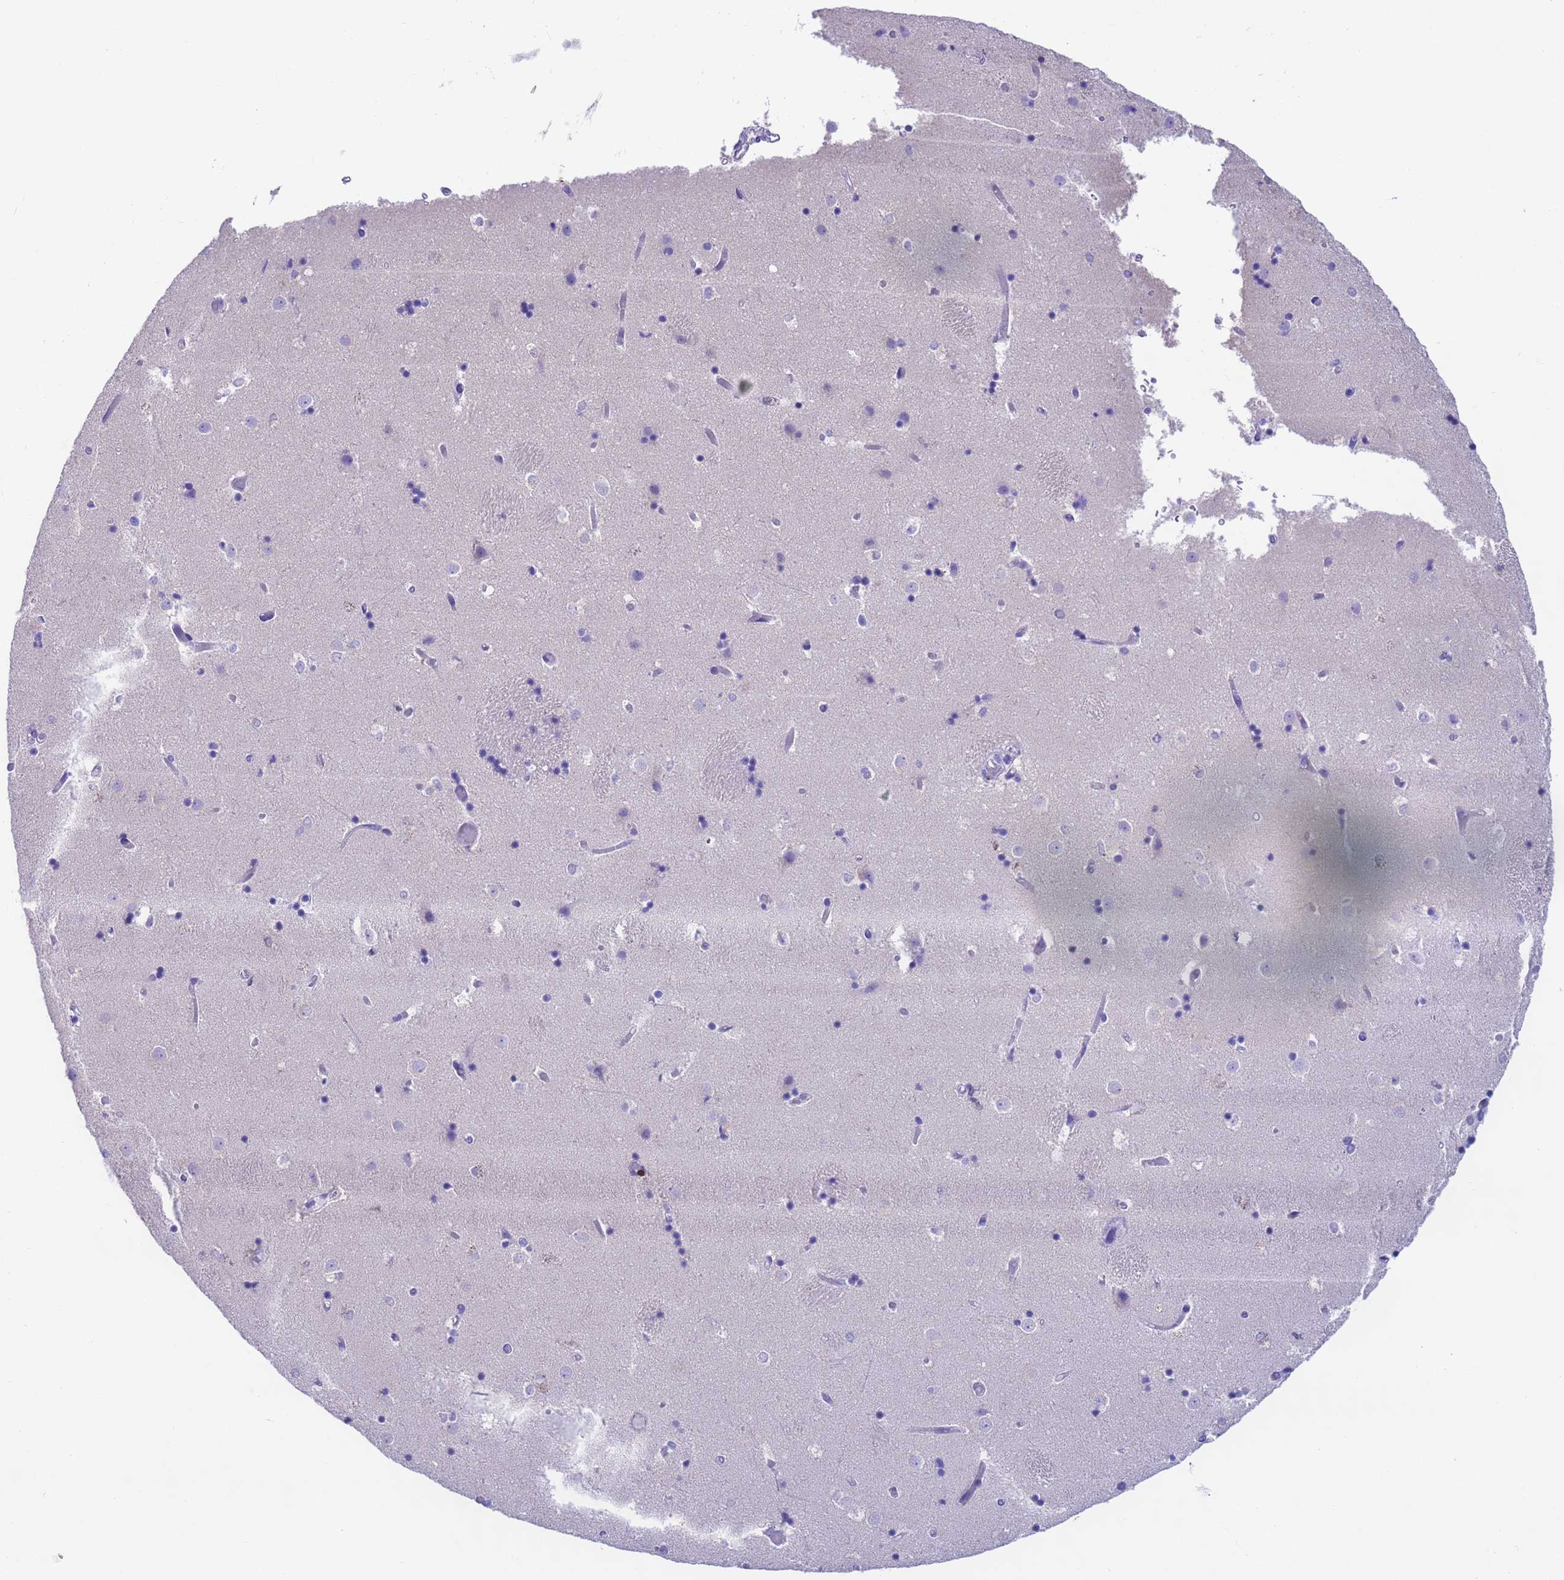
{"staining": {"intensity": "negative", "quantity": "none", "location": "none"}, "tissue": "caudate", "cell_type": "Glial cells", "image_type": "normal", "snomed": [{"axis": "morphology", "description": "Normal tissue, NOS"}, {"axis": "topography", "description": "Lateral ventricle wall"}], "caption": "An image of caudate stained for a protein demonstrates no brown staining in glial cells.", "gene": "USP38", "patient": {"sex": "female", "age": 52}}